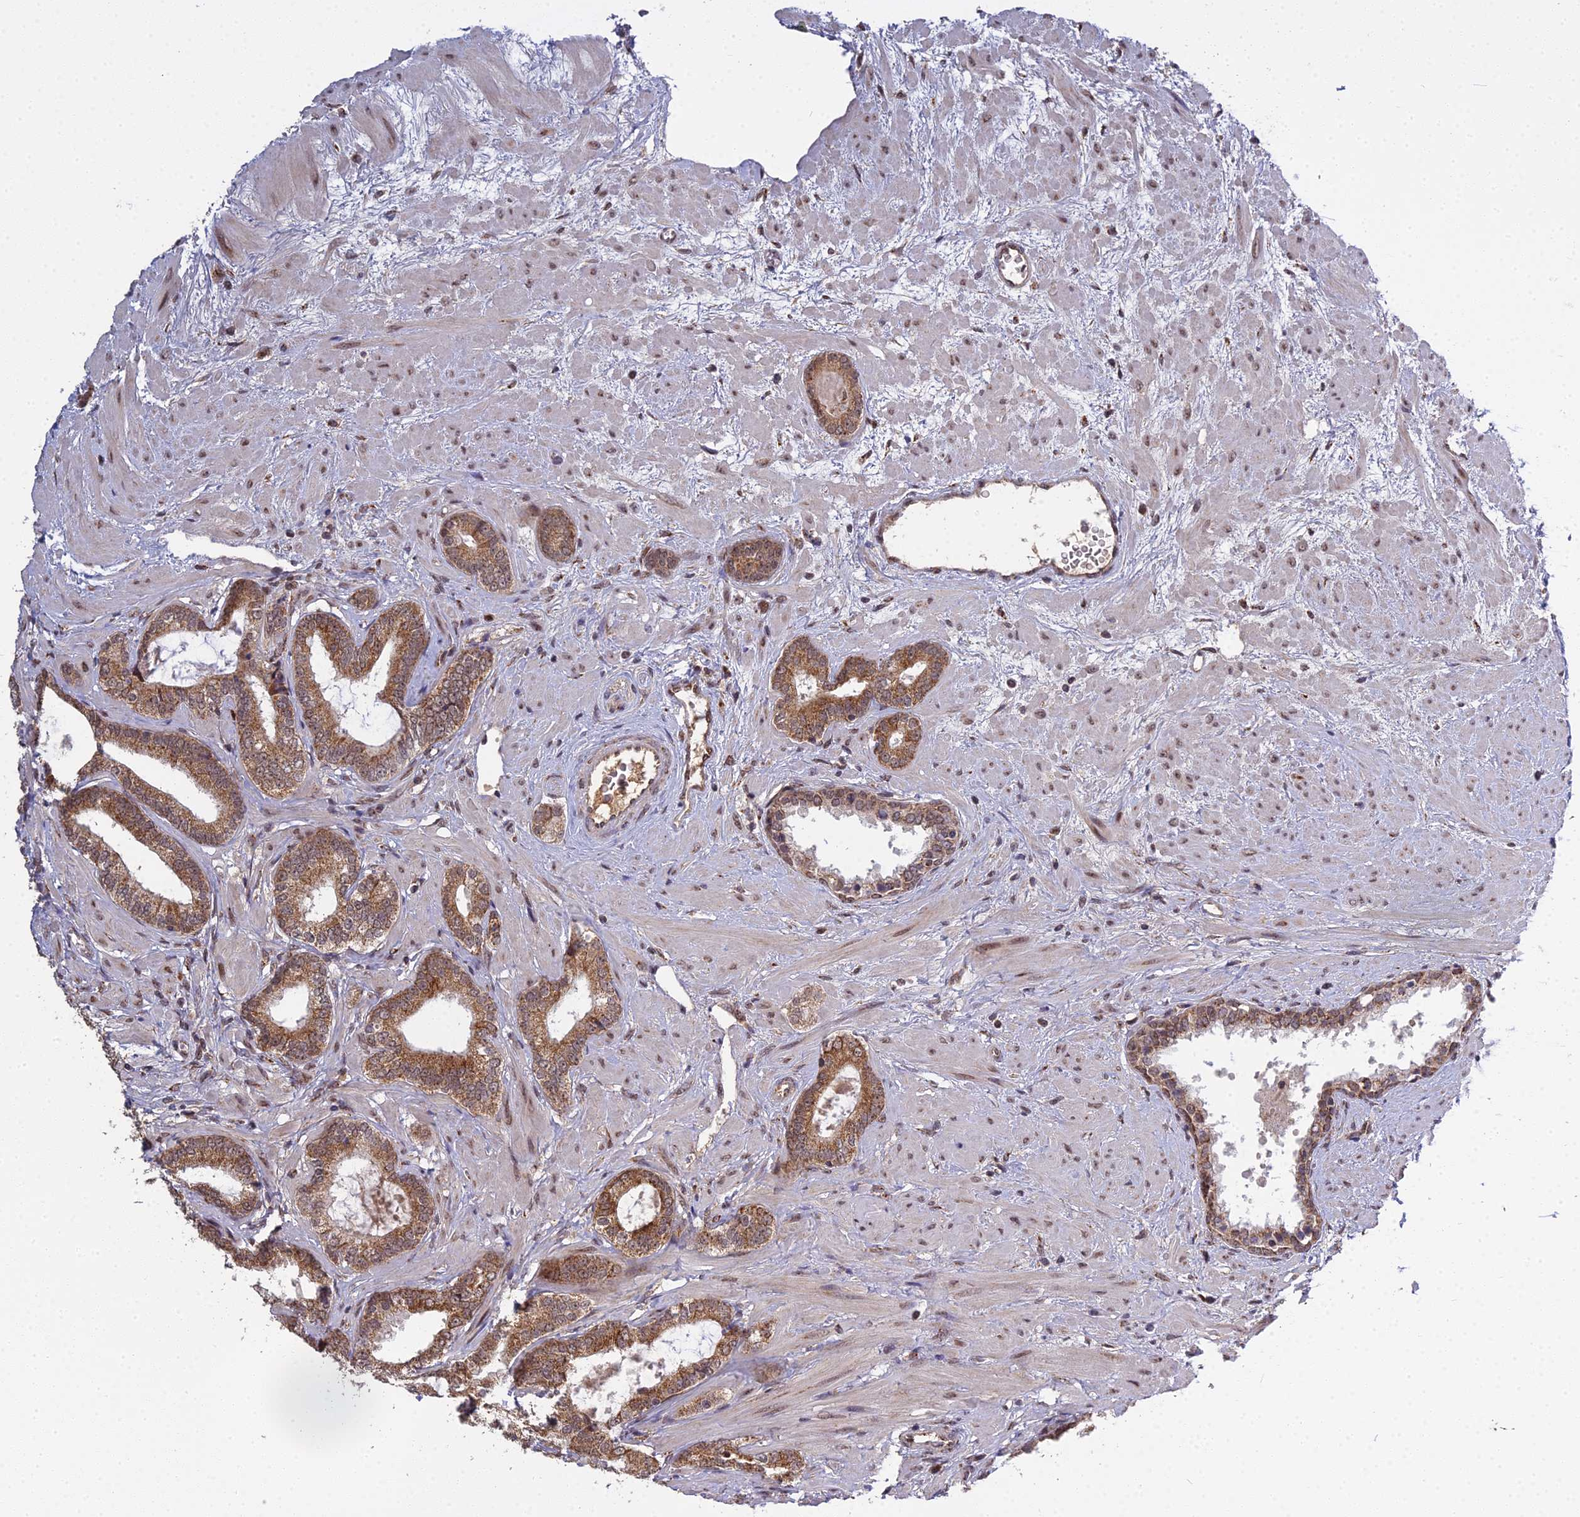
{"staining": {"intensity": "moderate", "quantity": ">75%", "location": "cytoplasmic/membranous"}, "tissue": "prostate cancer", "cell_type": "Tumor cells", "image_type": "cancer", "snomed": [{"axis": "morphology", "description": "Adenocarcinoma, High grade"}, {"axis": "topography", "description": "Prostate"}], "caption": "A brown stain labels moderate cytoplasmic/membranous staining of a protein in human high-grade adenocarcinoma (prostate) tumor cells. Nuclei are stained in blue.", "gene": "MEOX1", "patient": {"sex": "male", "age": 64}}